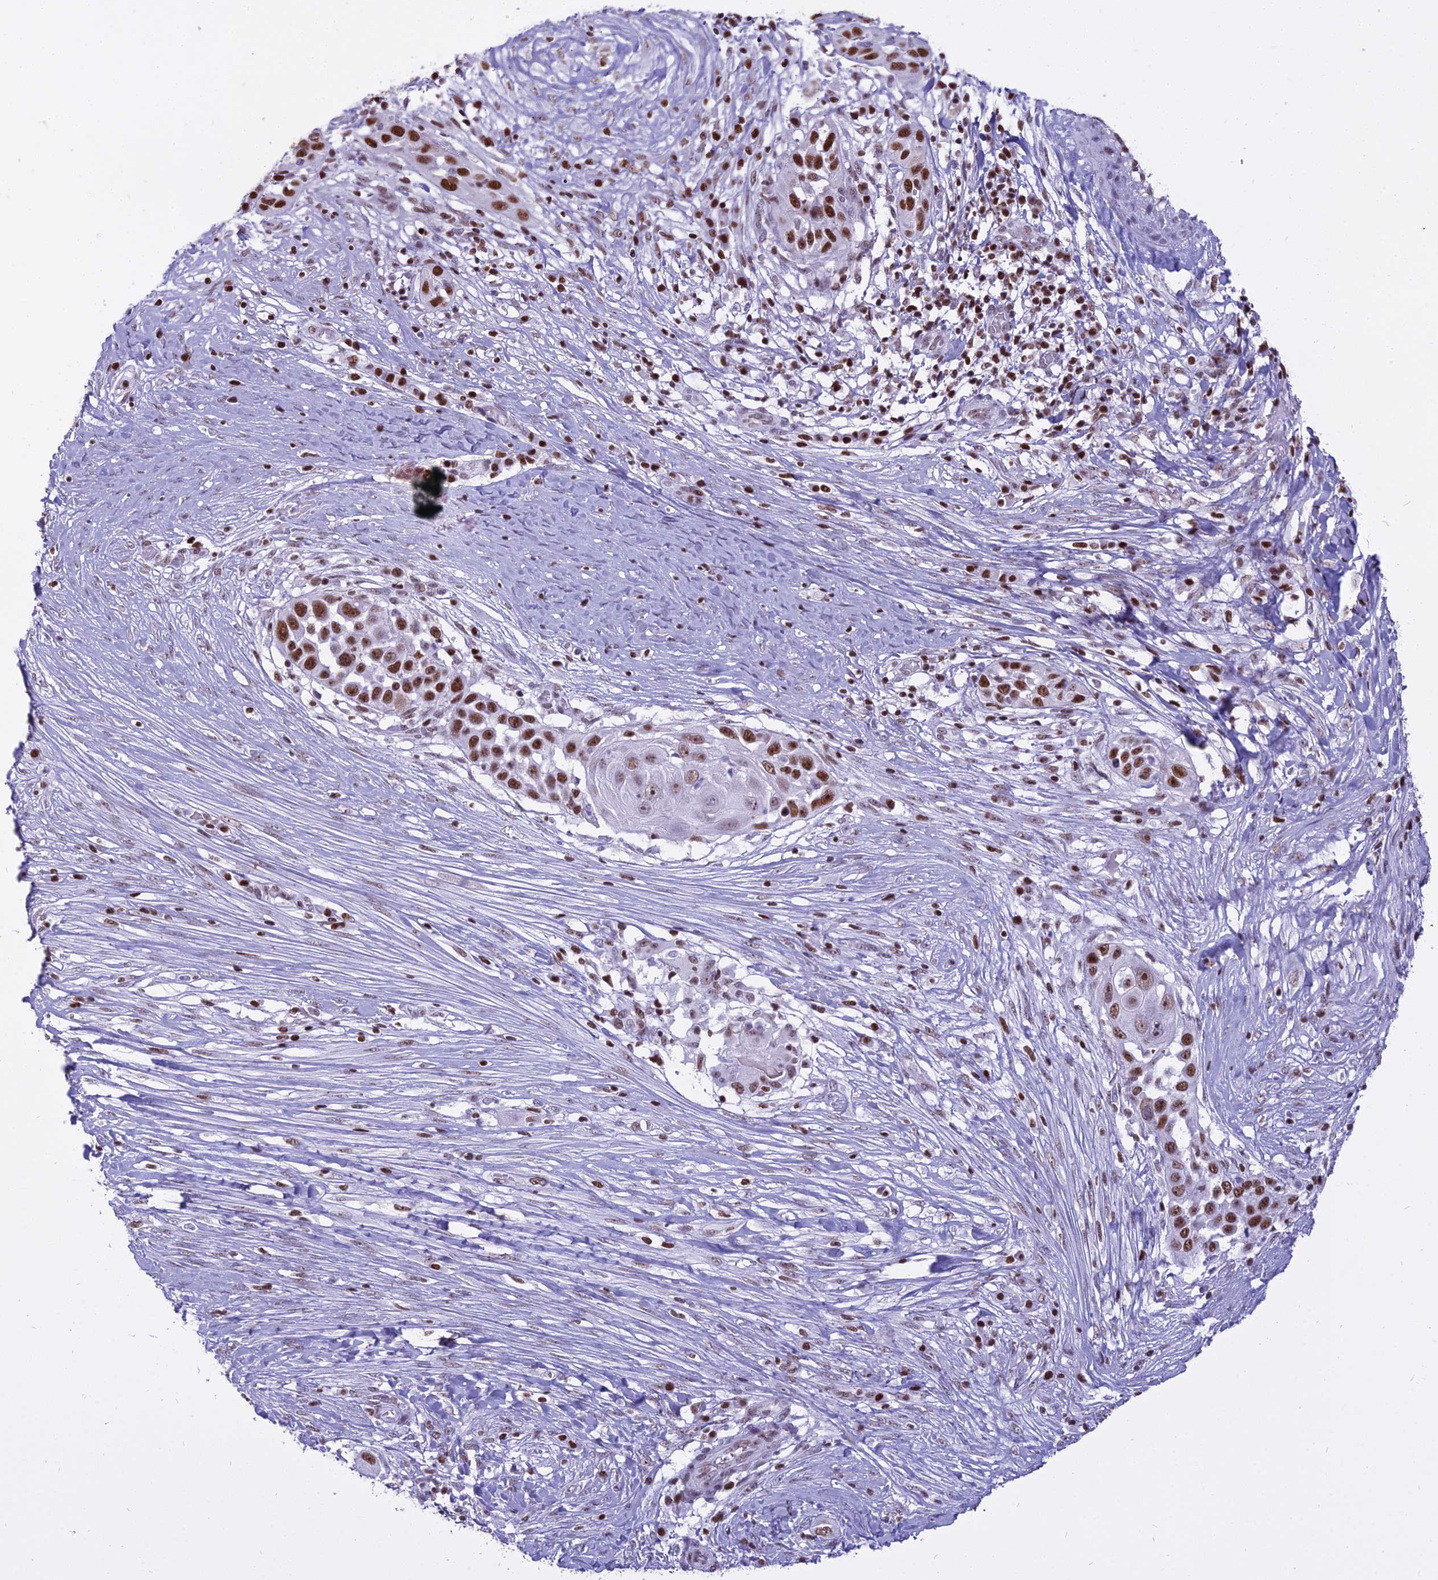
{"staining": {"intensity": "strong", "quantity": "25%-75%", "location": "nuclear"}, "tissue": "skin cancer", "cell_type": "Tumor cells", "image_type": "cancer", "snomed": [{"axis": "morphology", "description": "Squamous cell carcinoma, NOS"}, {"axis": "topography", "description": "Skin"}], "caption": "Protein staining displays strong nuclear expression in about 25%-75% of tumor cells in skin squamous cell carcinoma. (IHC, brightfield microscopy, high magnification).", "gene": "PARP1", "patient": {"sex": "female", "age": 44}}